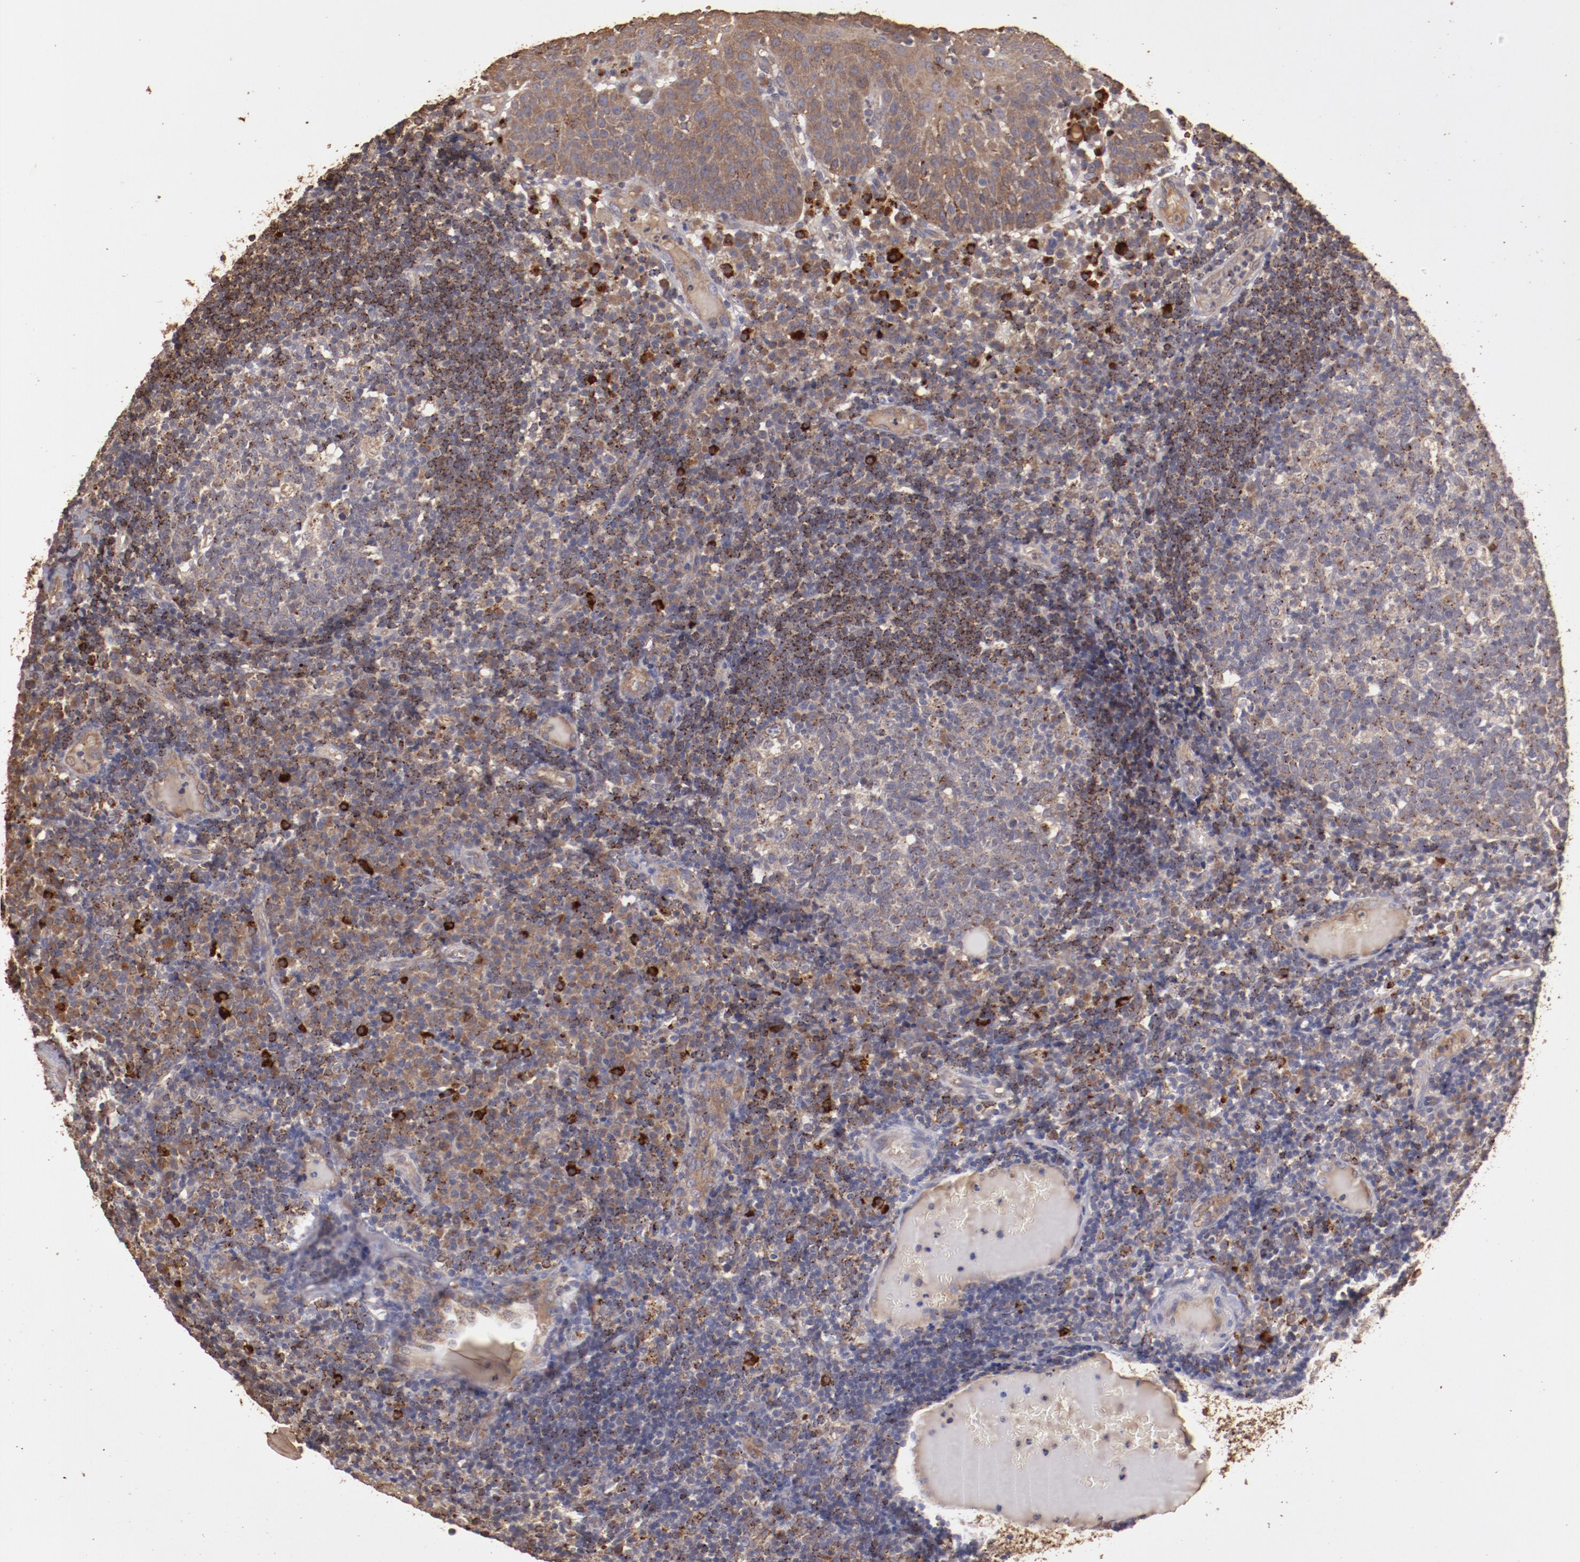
{"staining": {"intensity": "weak", "quantity": "<25%", "location": "cytoplasmic/membranous"}, "tissue": "tonsil", "cell_type": "Germinal center cells", "image_type": "normal", "snomed": [{"axis": "morphology", "description": "Normal tissue, NOS"}, {"axis": "topography", "description": "Tonsil"}], "caption": "DAB (3,3'-diaminobenzidine) immunohistochemical staining of unremarkable human tonsil reveals no significant expression in germinal center cells. Brightfield microscopy of immunohistochemistry stained with DAB (3,3'-diaminobenzidine) (brown) and hematoxylin (blue), captured at high magnification.", "gene": "SRRD", "patient": {"sex": "female", "age": 40}}